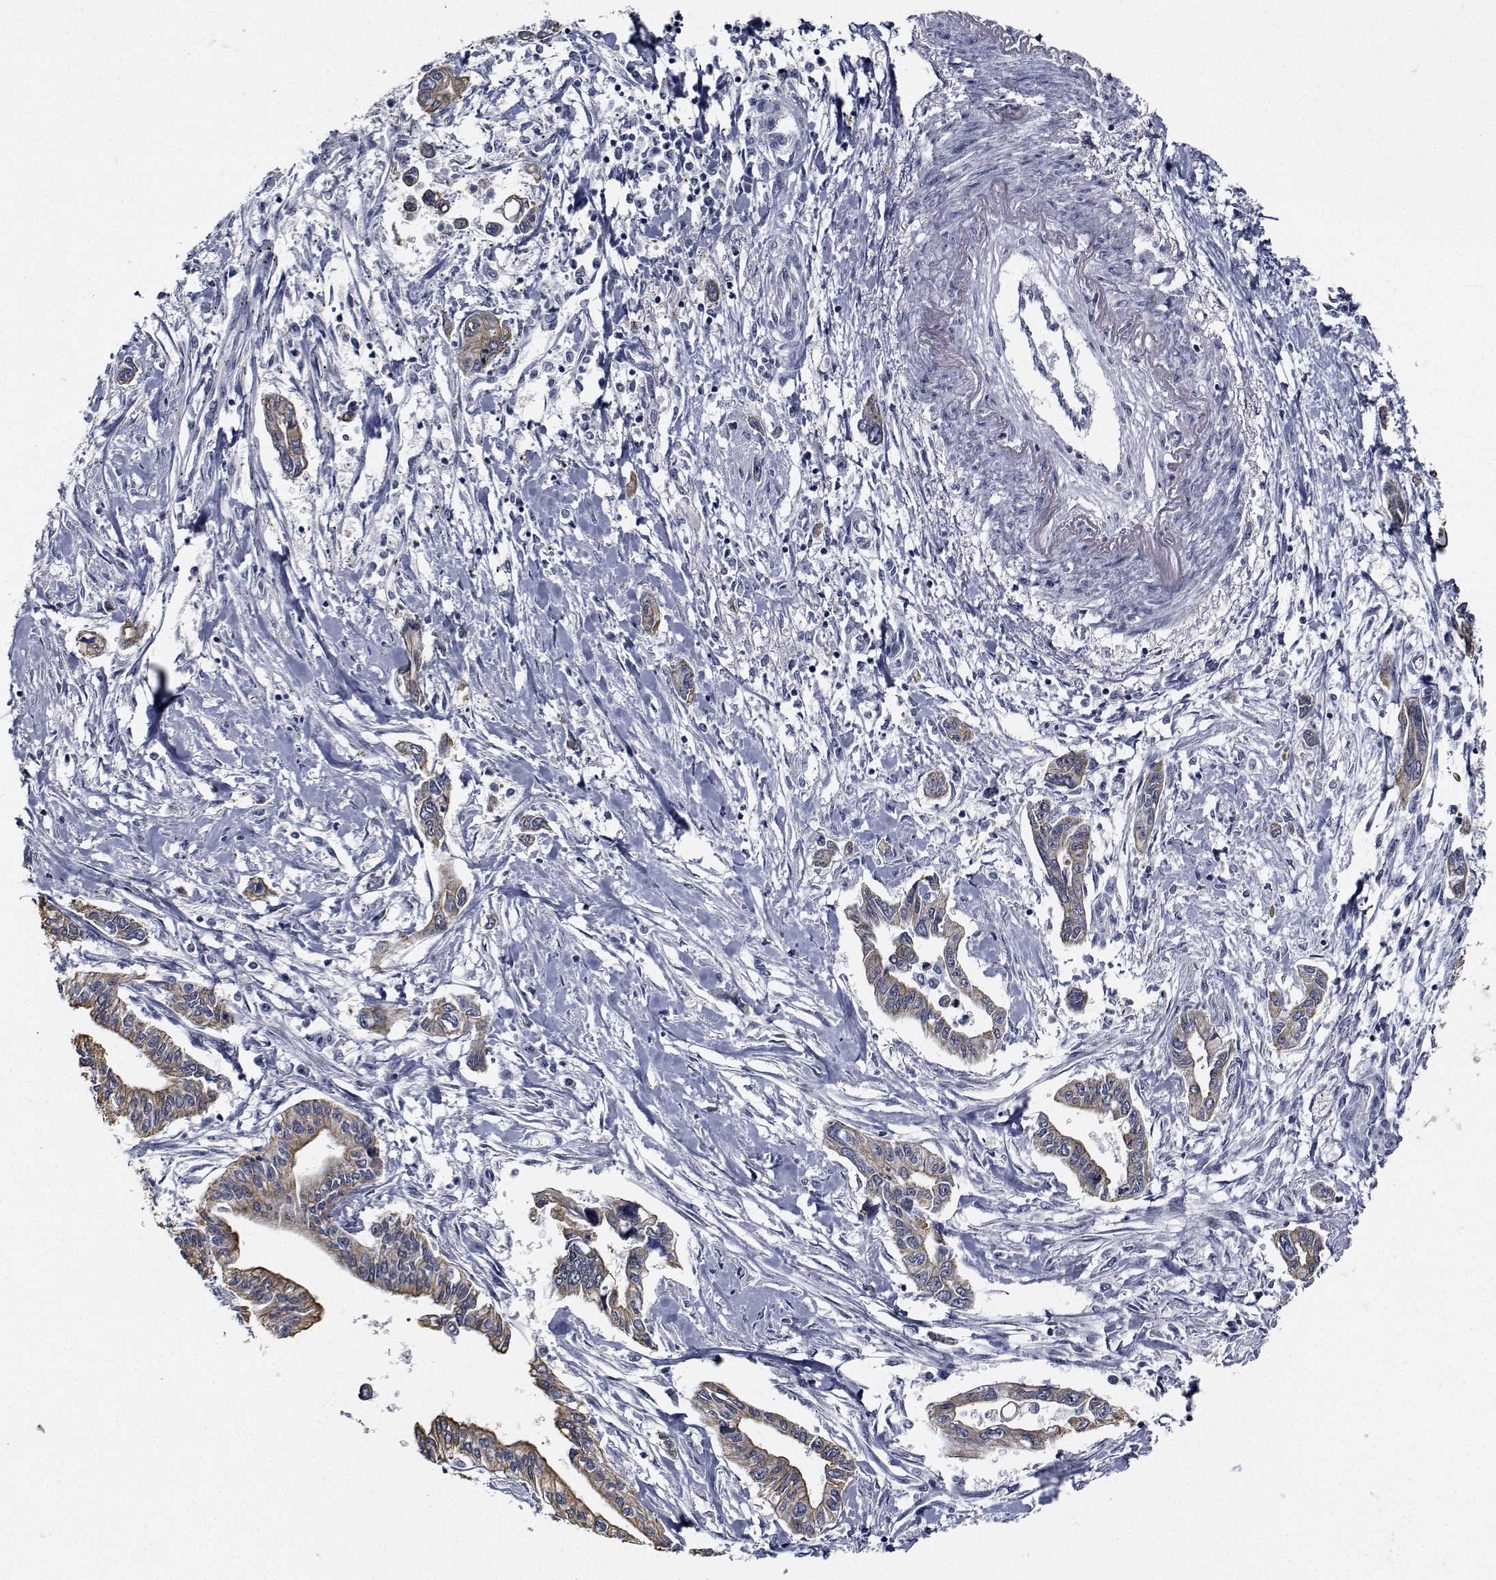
{"staining": {"intensity": "moderate", "quantity": ">75%", "location": "cytoplasmic/membranous"}, "tissue": "pancreatic cancer", "cell_type": "Tumor cells", "image_type": "cancer", "snomed": [{"axis": "morphology", "description": "Adenocarcinoma, NOS"}, {"axis": "topography", "description": "Pancreas"}], "caption": "This histopathology image exhibits IHC staining of pancreatic adenocarcinoma, with medium moderate cytoplasmic/membranous staining in about >75% of tumor cells.", "gene": "NVL", "patient": {"sex": "male", "age": 60}}